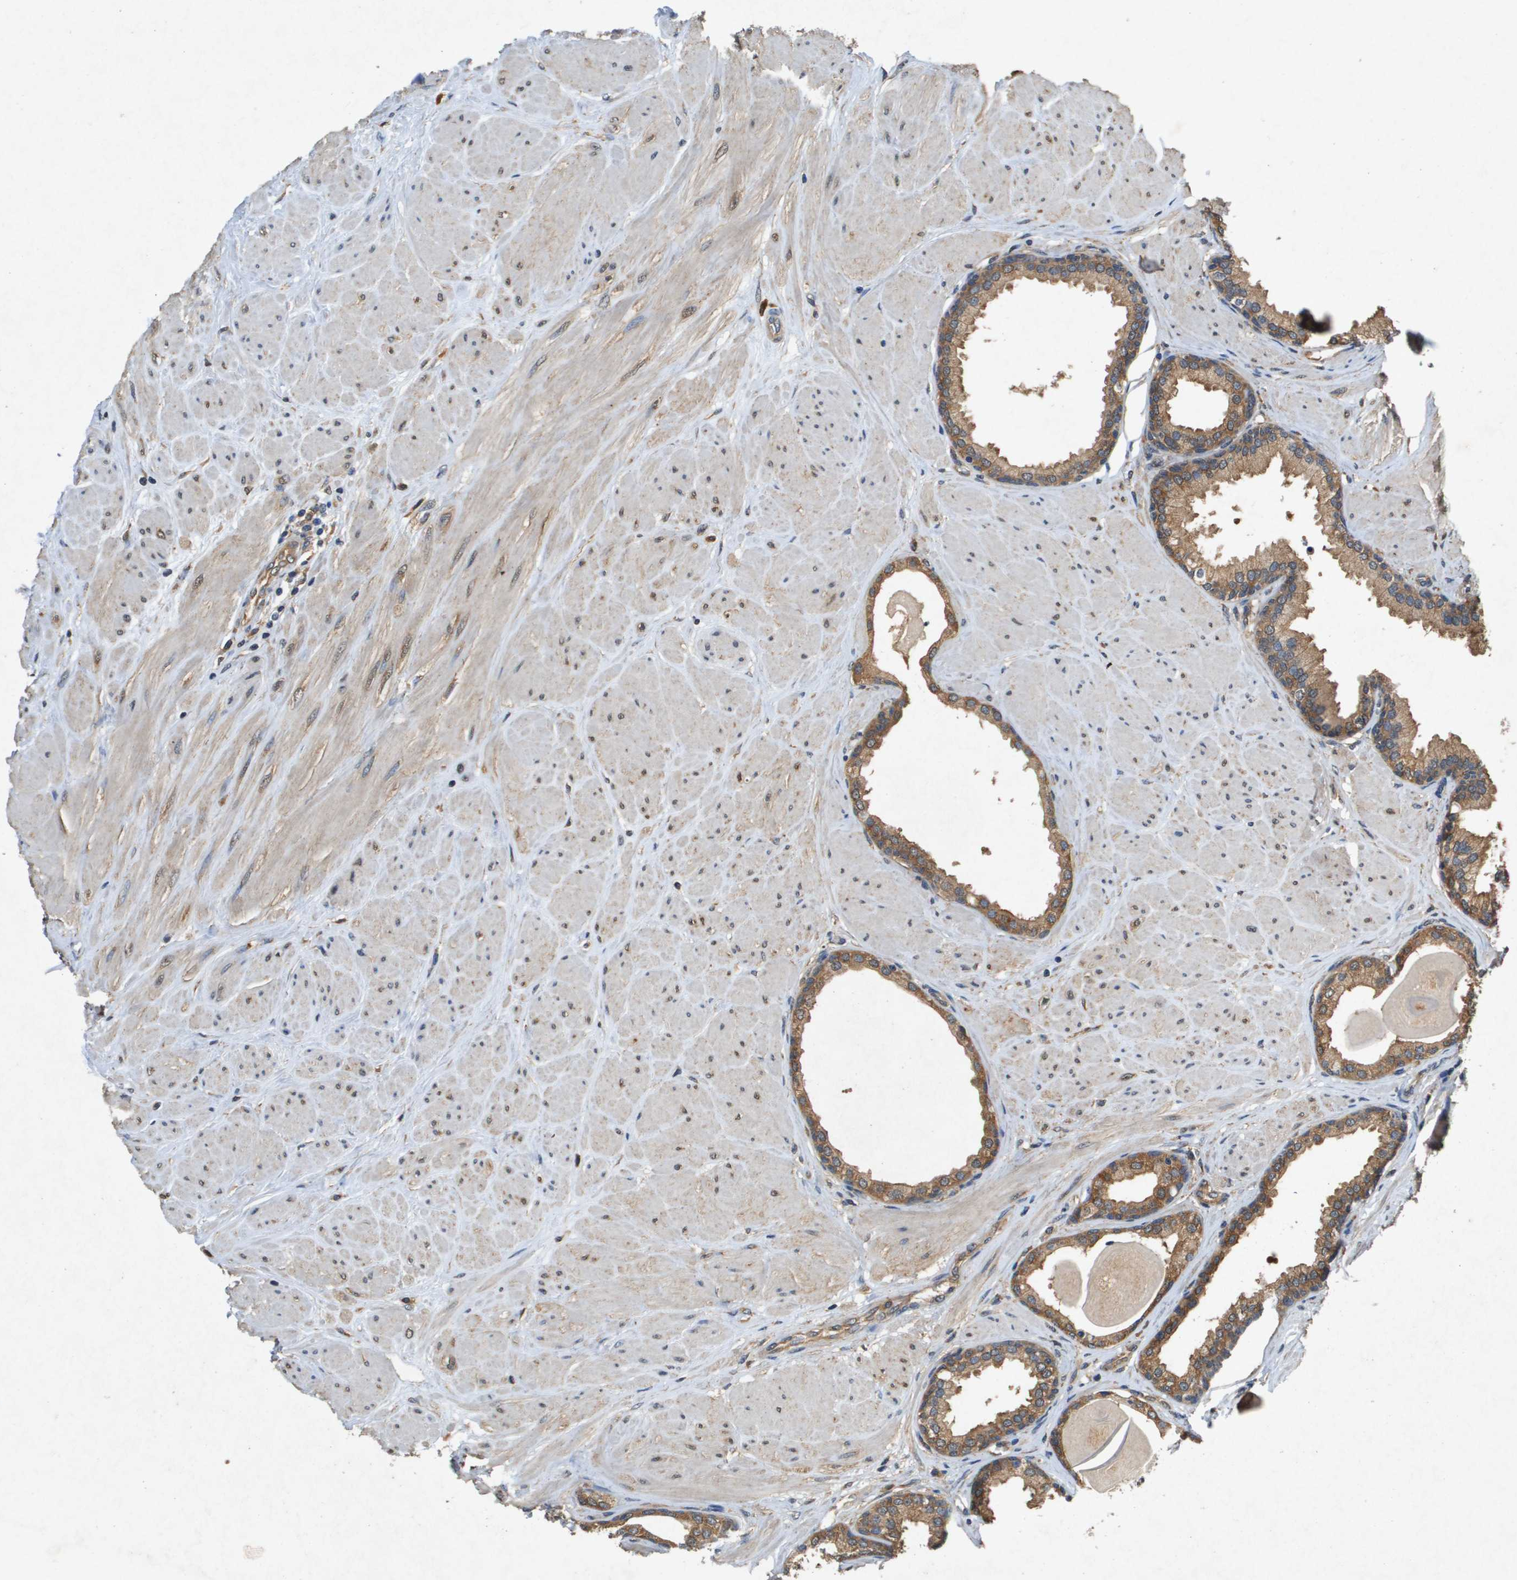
{"staining": {"intensity": "moderate", "quantity": ">75%", "location": "cytoplasmic/membranous"}, "tissue": "prostate", "cell_type": "Glandular cells", "image_type": "normal", "snomed": [{"axis": "morphology", "description": "Normal tissue, NOS"}, {"axis": "topography", "description": "Prostate"}], "caption": "A high-resolution image shows immunohistochemistry staining of unremarkable prostate, which reveals moderate cytoplasmic/membranous staining in approximately >75% of glandular cells. The staining was performed using DAB, with brown indicating positive protein expression. Nuclei are stained blue with hematoxylin.", "gene": "PTPRT", "patient": {"sex": "male", "age": 51}}